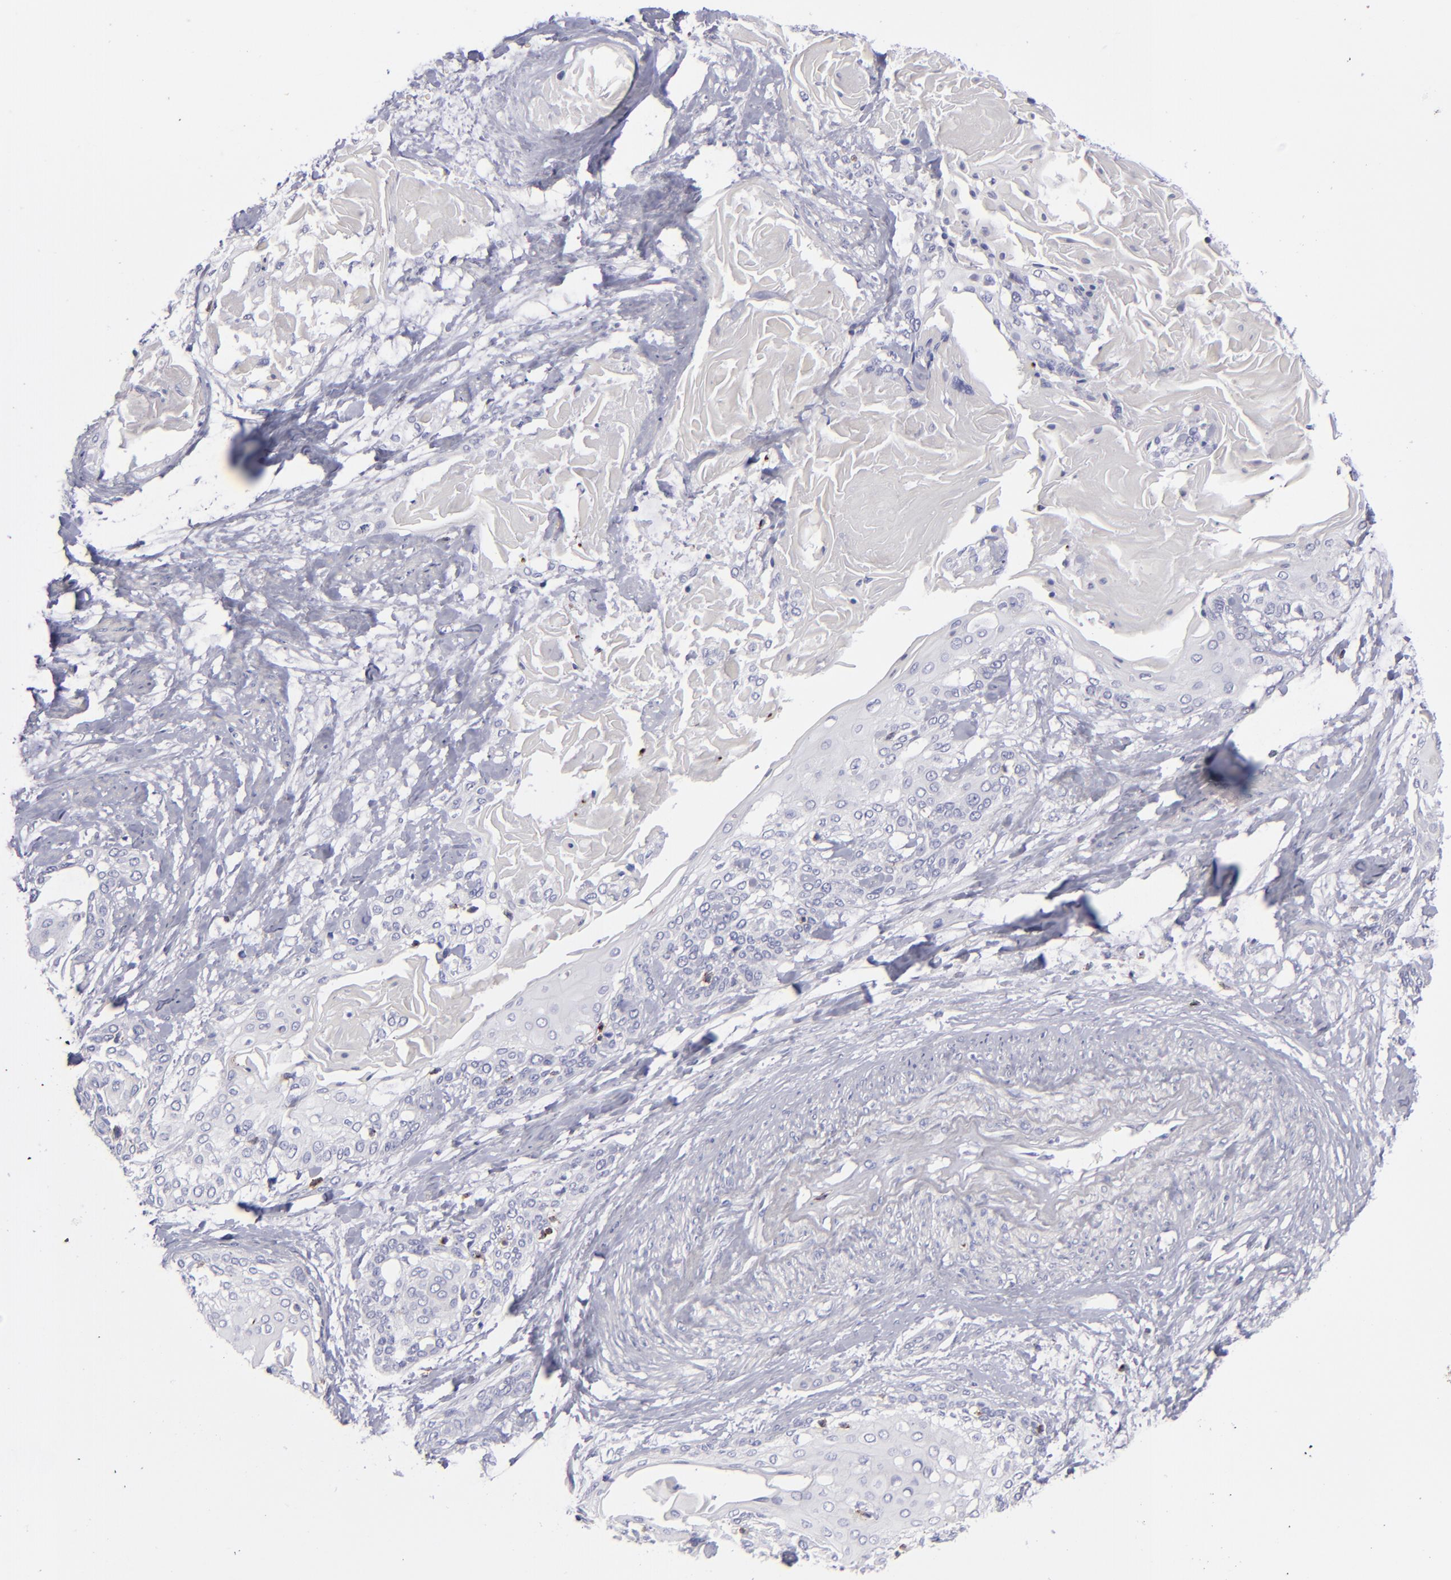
{"staining": {"intensity": "negative", "quantity": "none", "location": "none"}, "tissue": "cervical cancer", "cell_type": "Tumor cells", "image_type": "cancer", "snomed": [{"axis": "morphology", "description": "Squamous cell carcinoma, NOS"}, {"axis": "topography", "description": "Cervix"}], "caption": "A photomicrograph of cervical squamous cell carcinoma stained for a protein demonstrates no brown staining in tumor cells.", "gene": "CD2", "patient": {"sex": "female", "age": 57}}